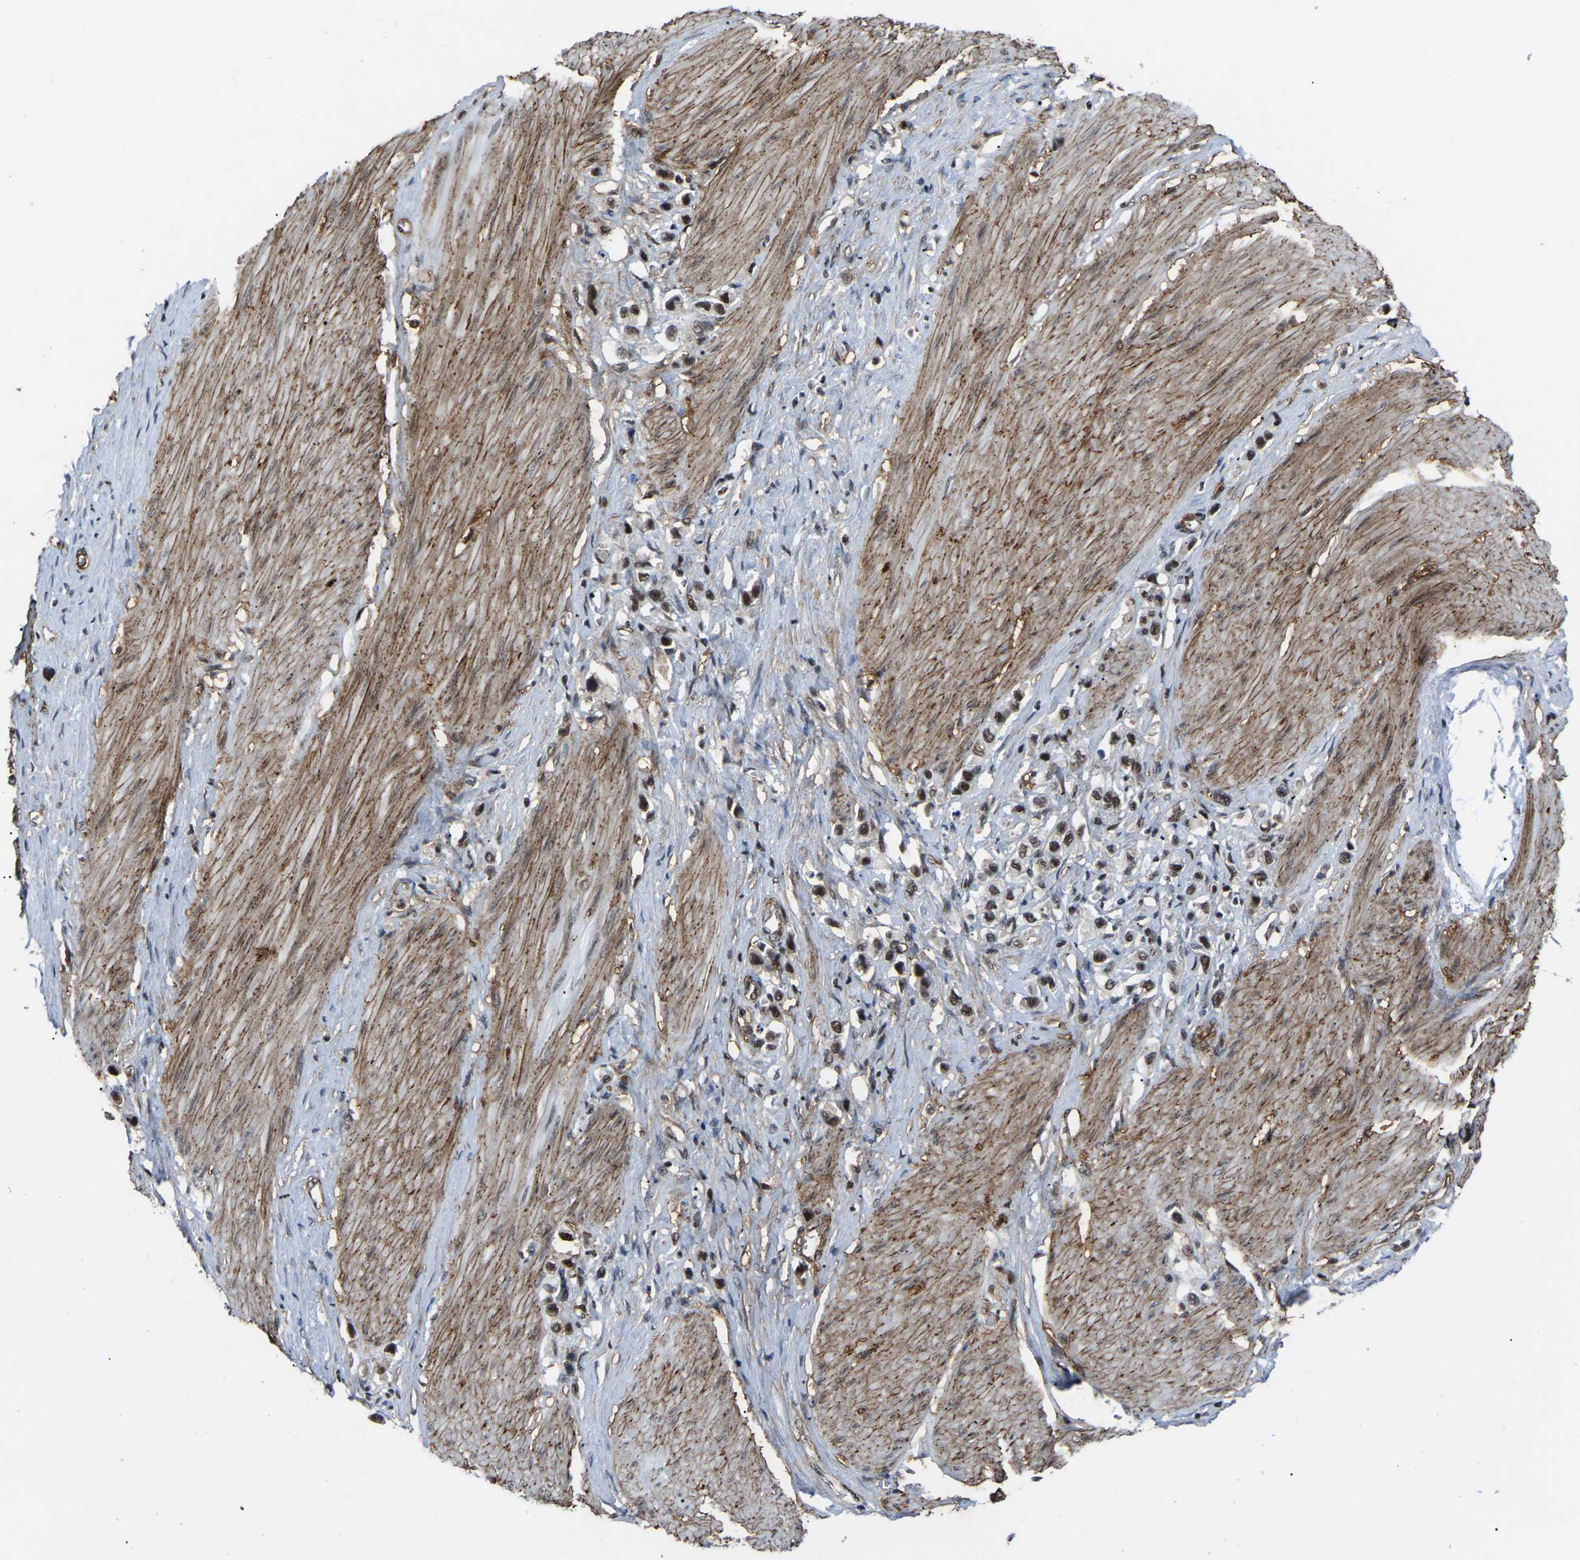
{"staining": {"intensity": "moderate", "quantity": ">75%", "location": "nuclear"}, "tissue": "stomach cancer", "cell_type": "Tumor cells", "image_type": "cancer", "snomed": [{"axis": "morphology", "description": "Adenocarcinoma, NOS"}, {"axis": "topography", "description": "Stomach"}], "caption": "Moderate nuclear protein positivity is identified in about >75% of tumor cells in stomach cancer (adenocarcinoma). The protein is stained brown, and the nuclei are stained in blue (DAB (3,3'-diaminobenzidine) IHC with brightfield microscopy, high magnification).", "gene": "DDX5", "patient": {"sex": "female", "age": 65}}